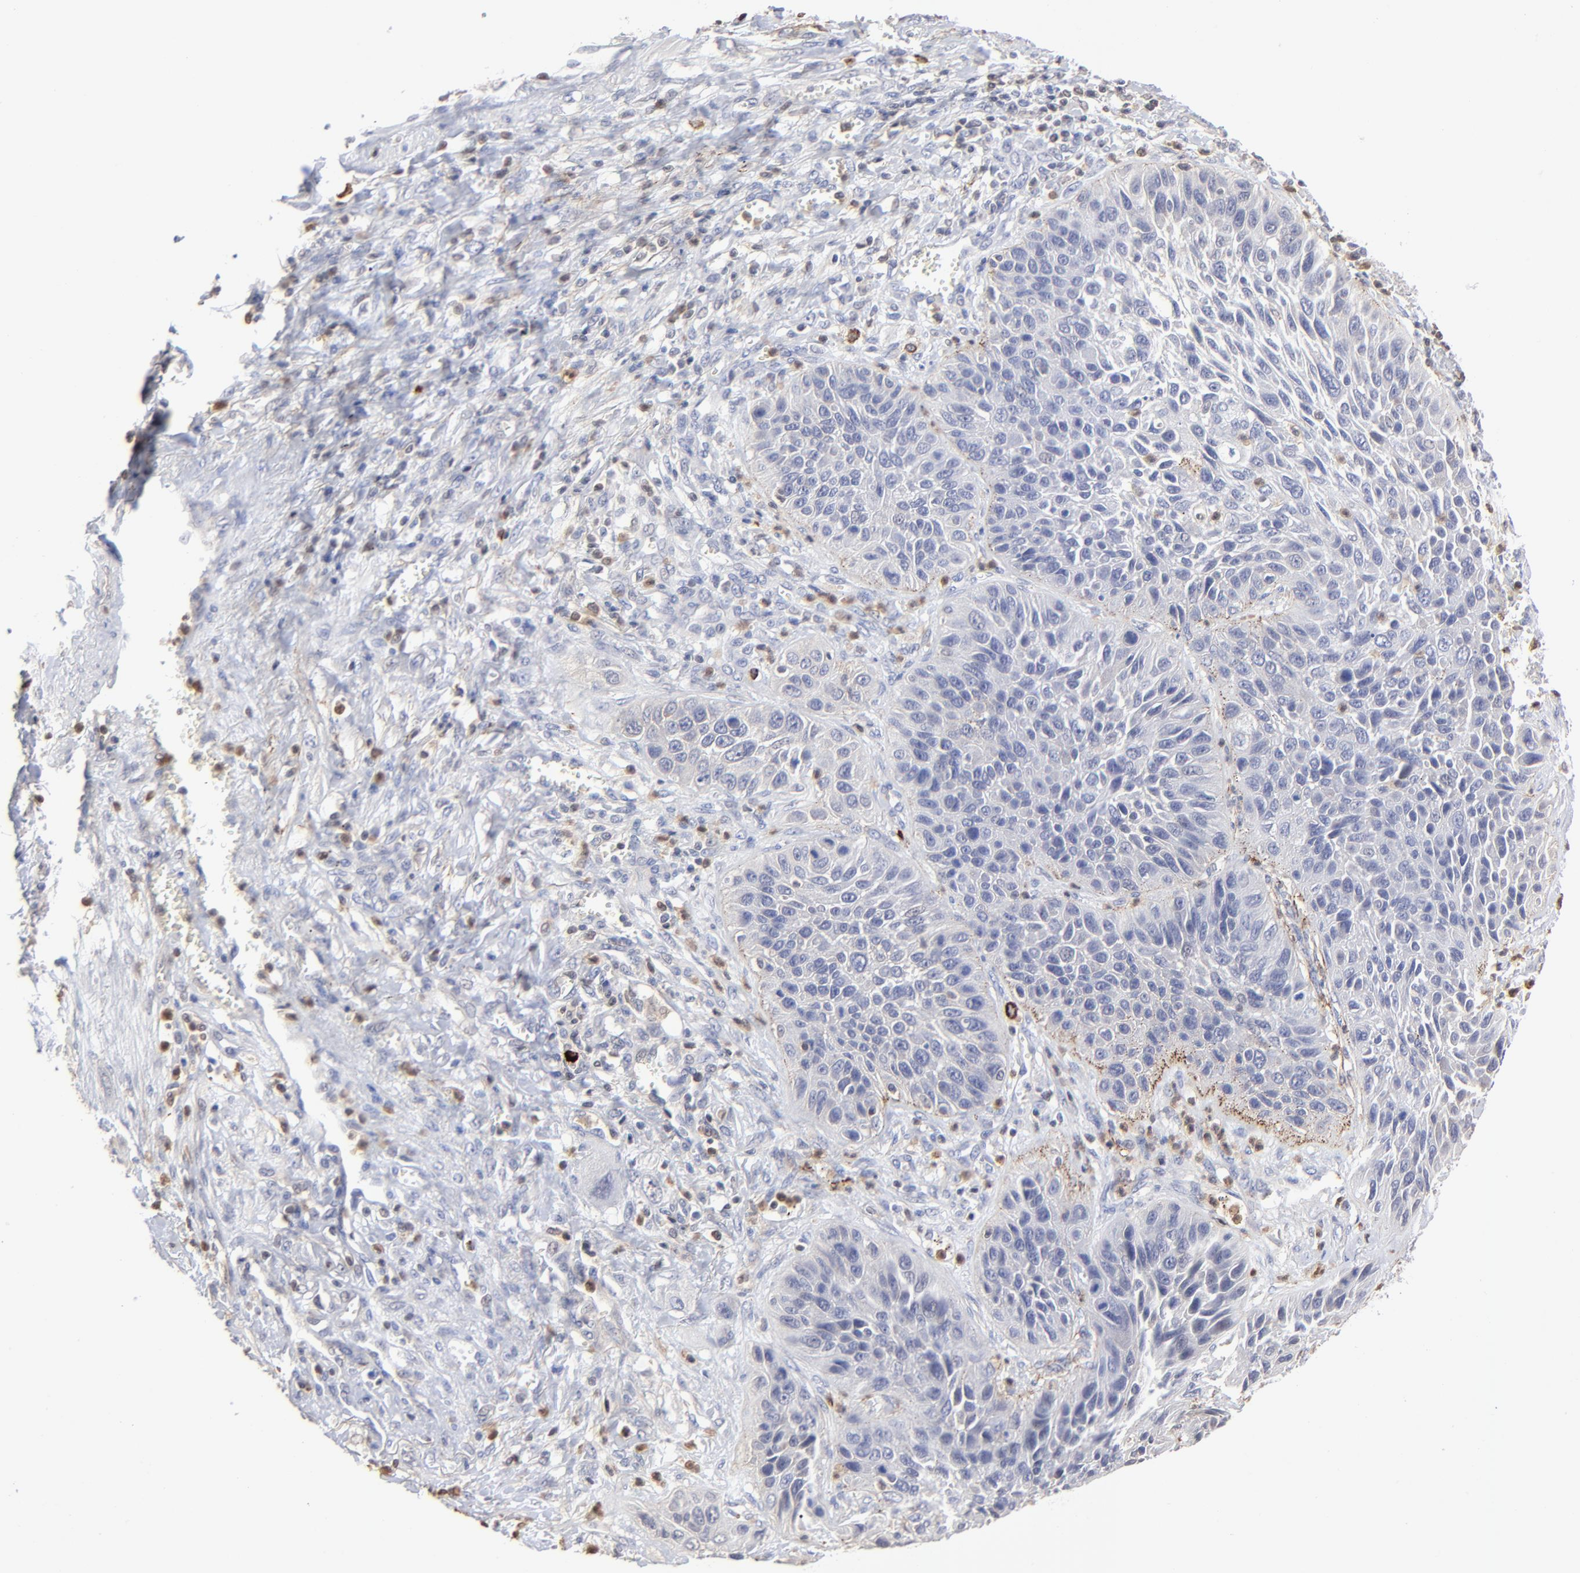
{"staining": {"intensity": "negative", "quantity": "none", "location": "none"}, "tissue": "lung cancer", "cell_type": "Tumor cells", "image_type": "cancer", "snomed": [{"axis": "morphology", "description": "Squamous cell carcinoma, NOS"}, {"axis": "topography", "description": "Lung"}], "caption": "Human lung cancer stained for a protein using immunohistochemistry (IHC) demonstrates no staining in tumor cells.", "gene": "TBXT", "patient": {"sex": "female", "age": 76}}